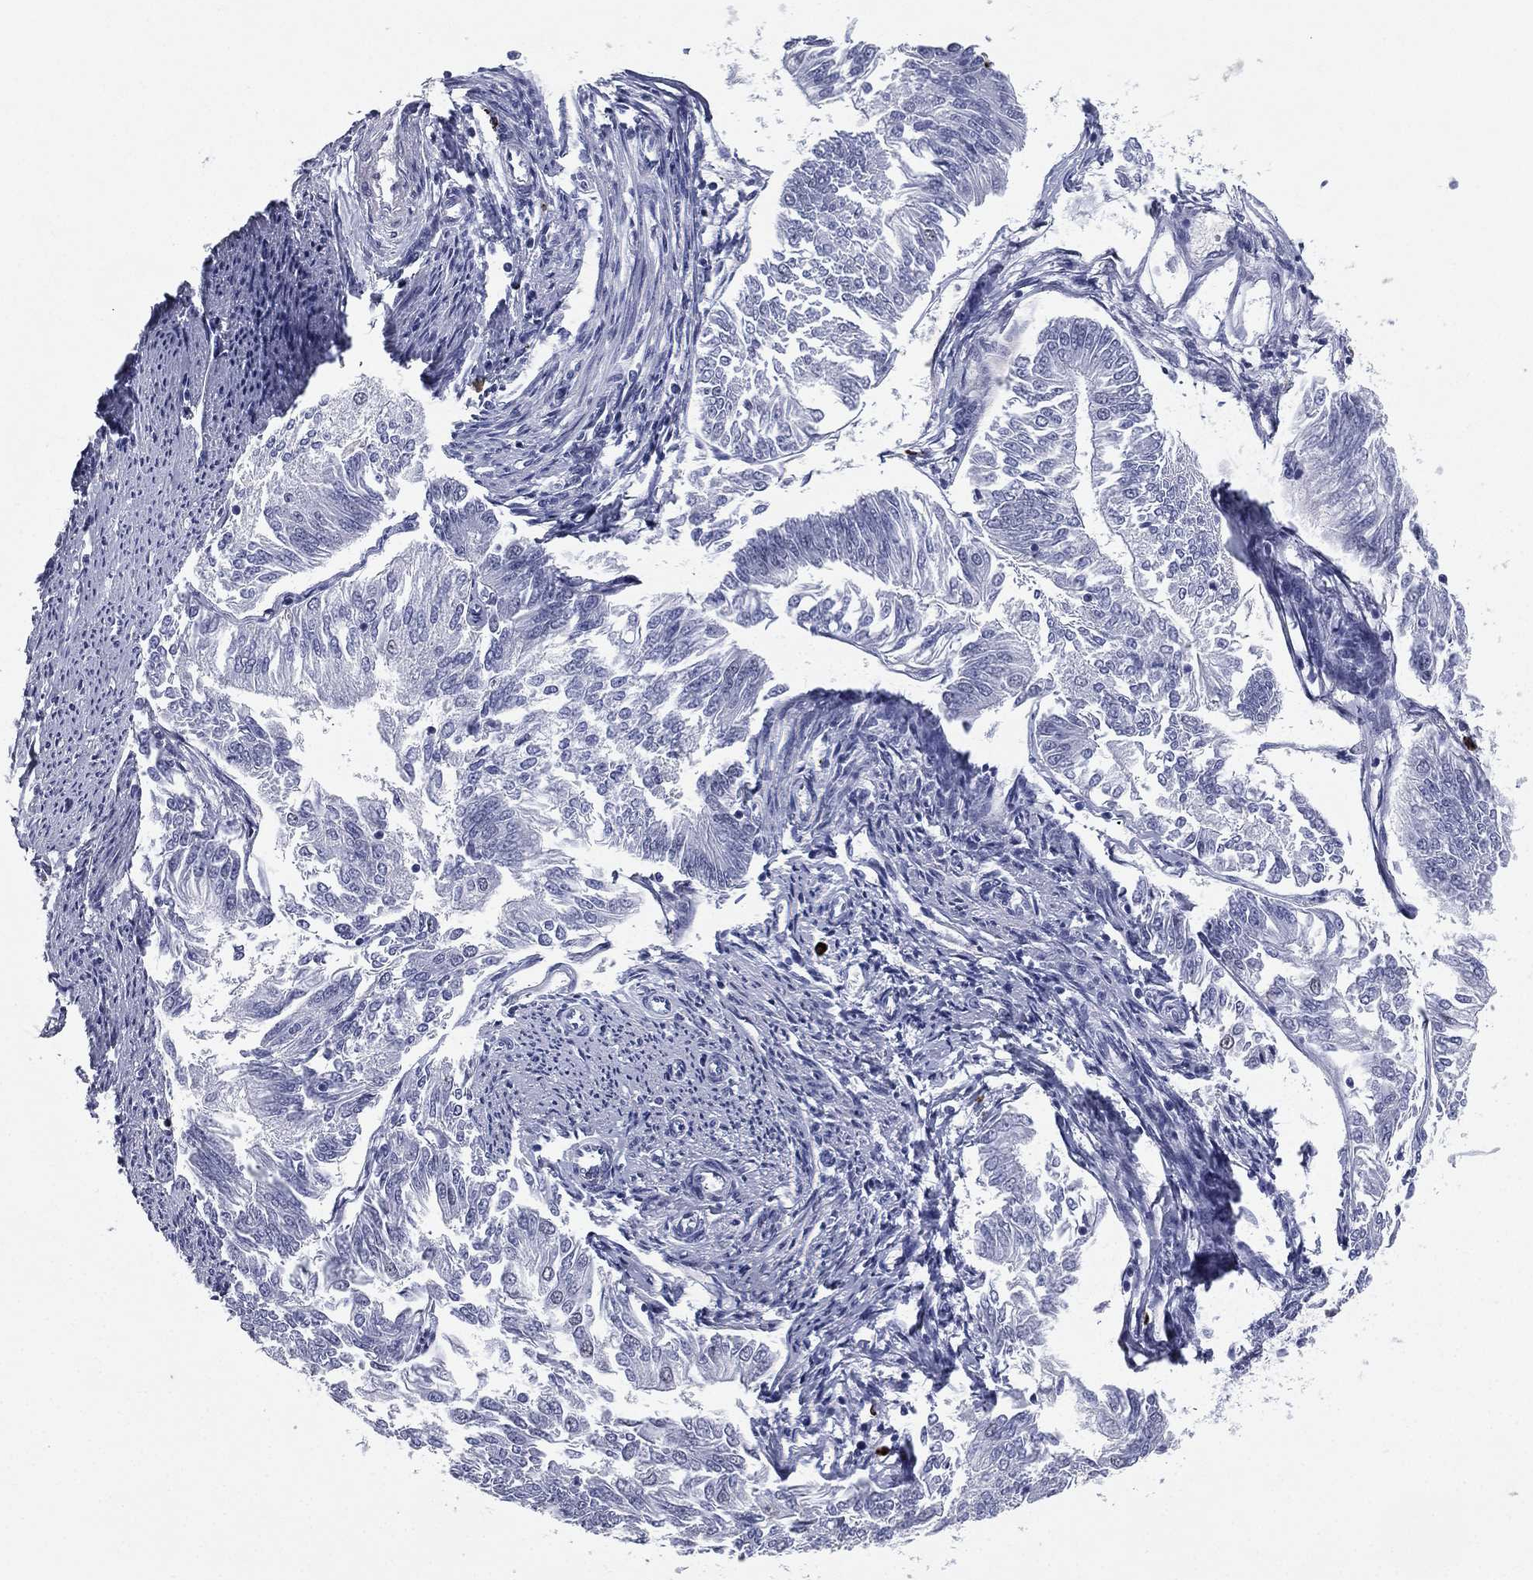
{"staining": {"intensity": "negative", "quantity": "none", "location": "none"}, "tissue": "endometrial cancer", "cell_type": "Tumor cells", "image_type": "cancer", "snomed": [{"axis": "morphology", "description": "Adenocarcinoma, NOS"}, {"axis": "topography", "description": "Endometrium"}], "caption": "Protein analysis of adenocarcinoma (endometrial) reveals no significant expression in tumor cells.", "gene": "HLA-DOA", "patient": {"sex": "female", "age": 58}}